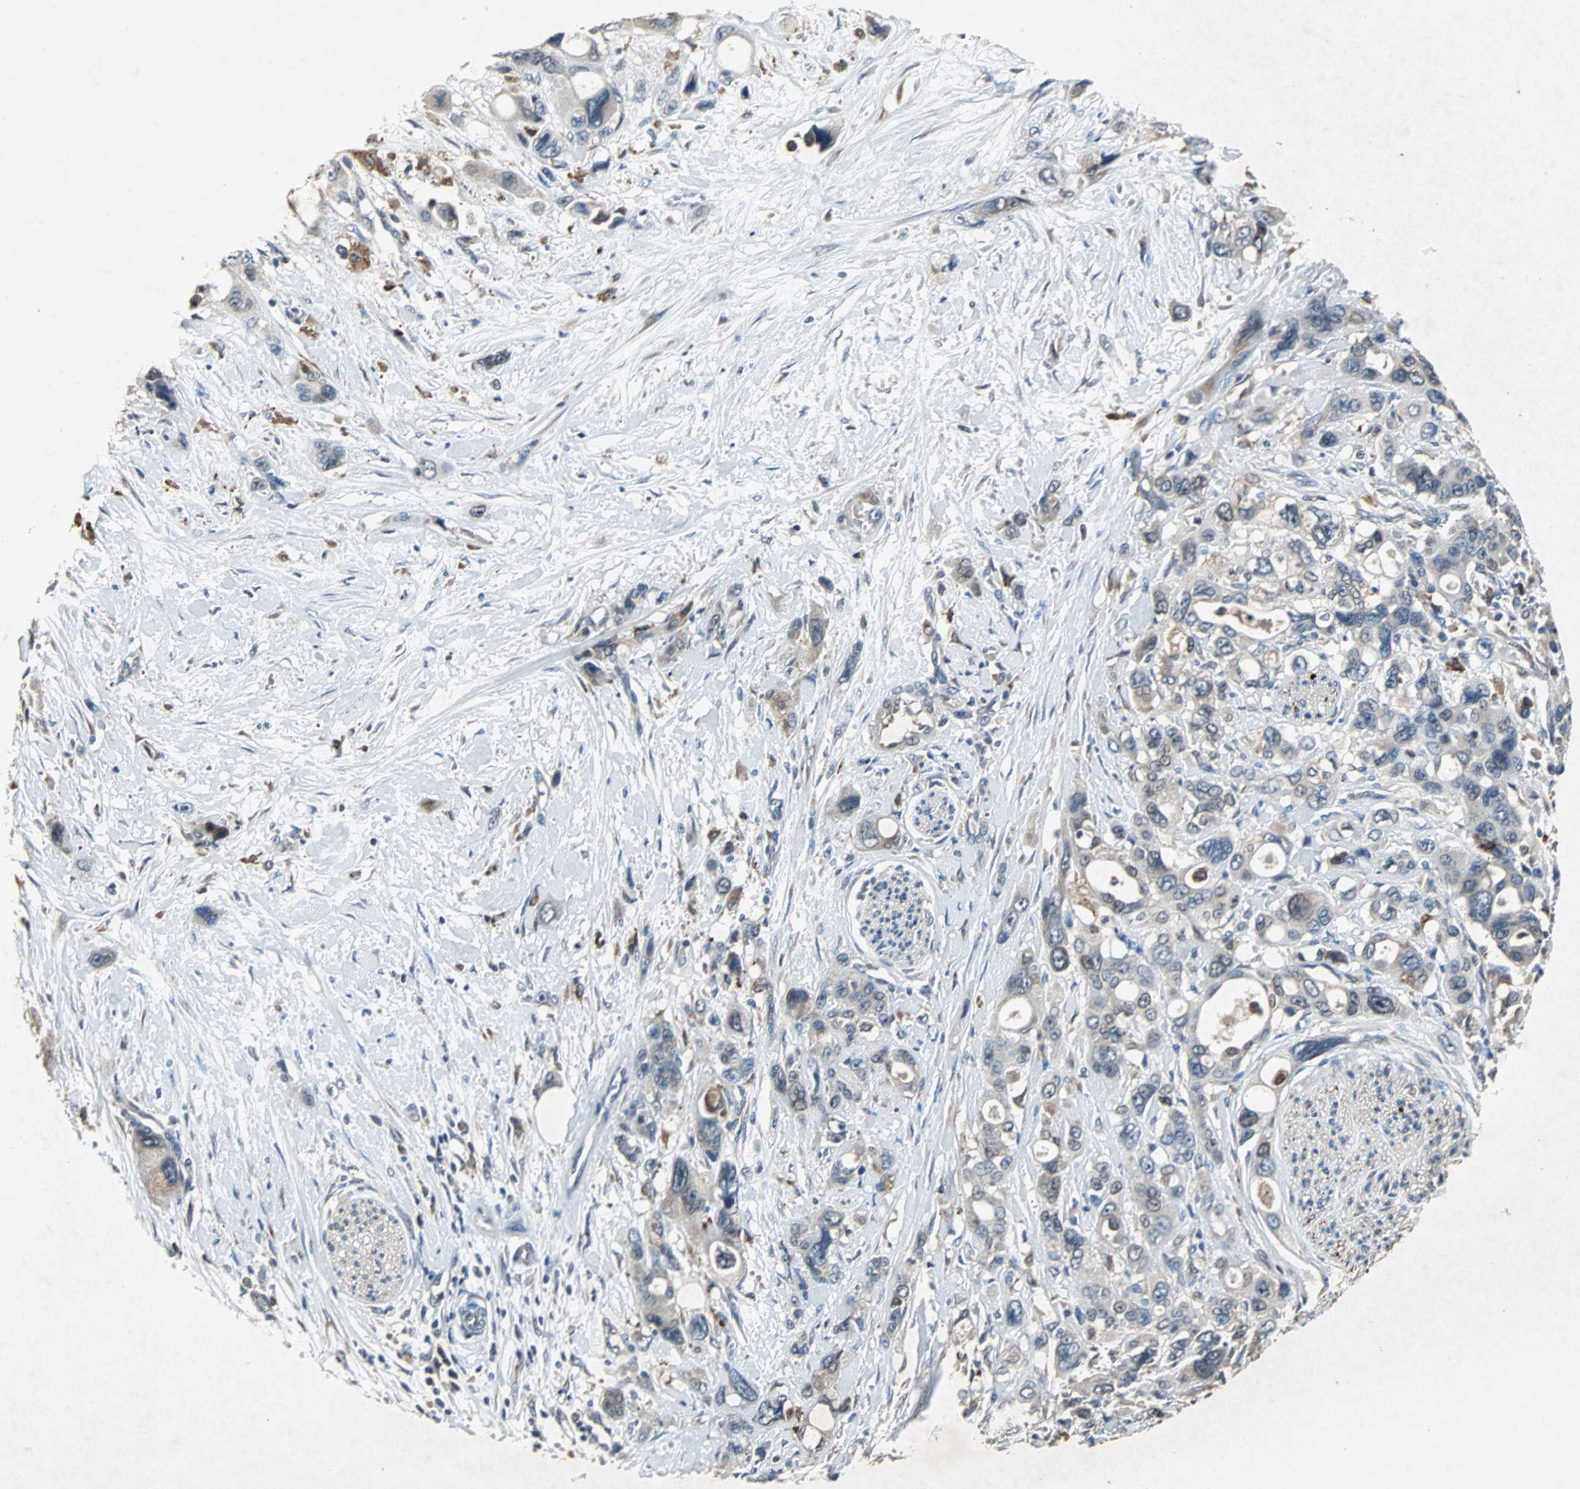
{"staining": {"intensity": "weak", "quantity": "<25%", "location": "cytoplasmic/membranous"}, "tissue": "pancreatic cancer", "cell_type": "Tumor cells", "image_type": "cancer", "snomed": [{"axis": "morphology", "description": "Adenocarcinoma, NOS"}, {"axis": "topography", "description": "Pancreas"}], "caption": "The photomicrograph demonstrates no staining of tumor cells in pancreatic cancer (adenocarcinoma).", "gene": "SOS1", "patient": {"sex": "male", "age": 46}}